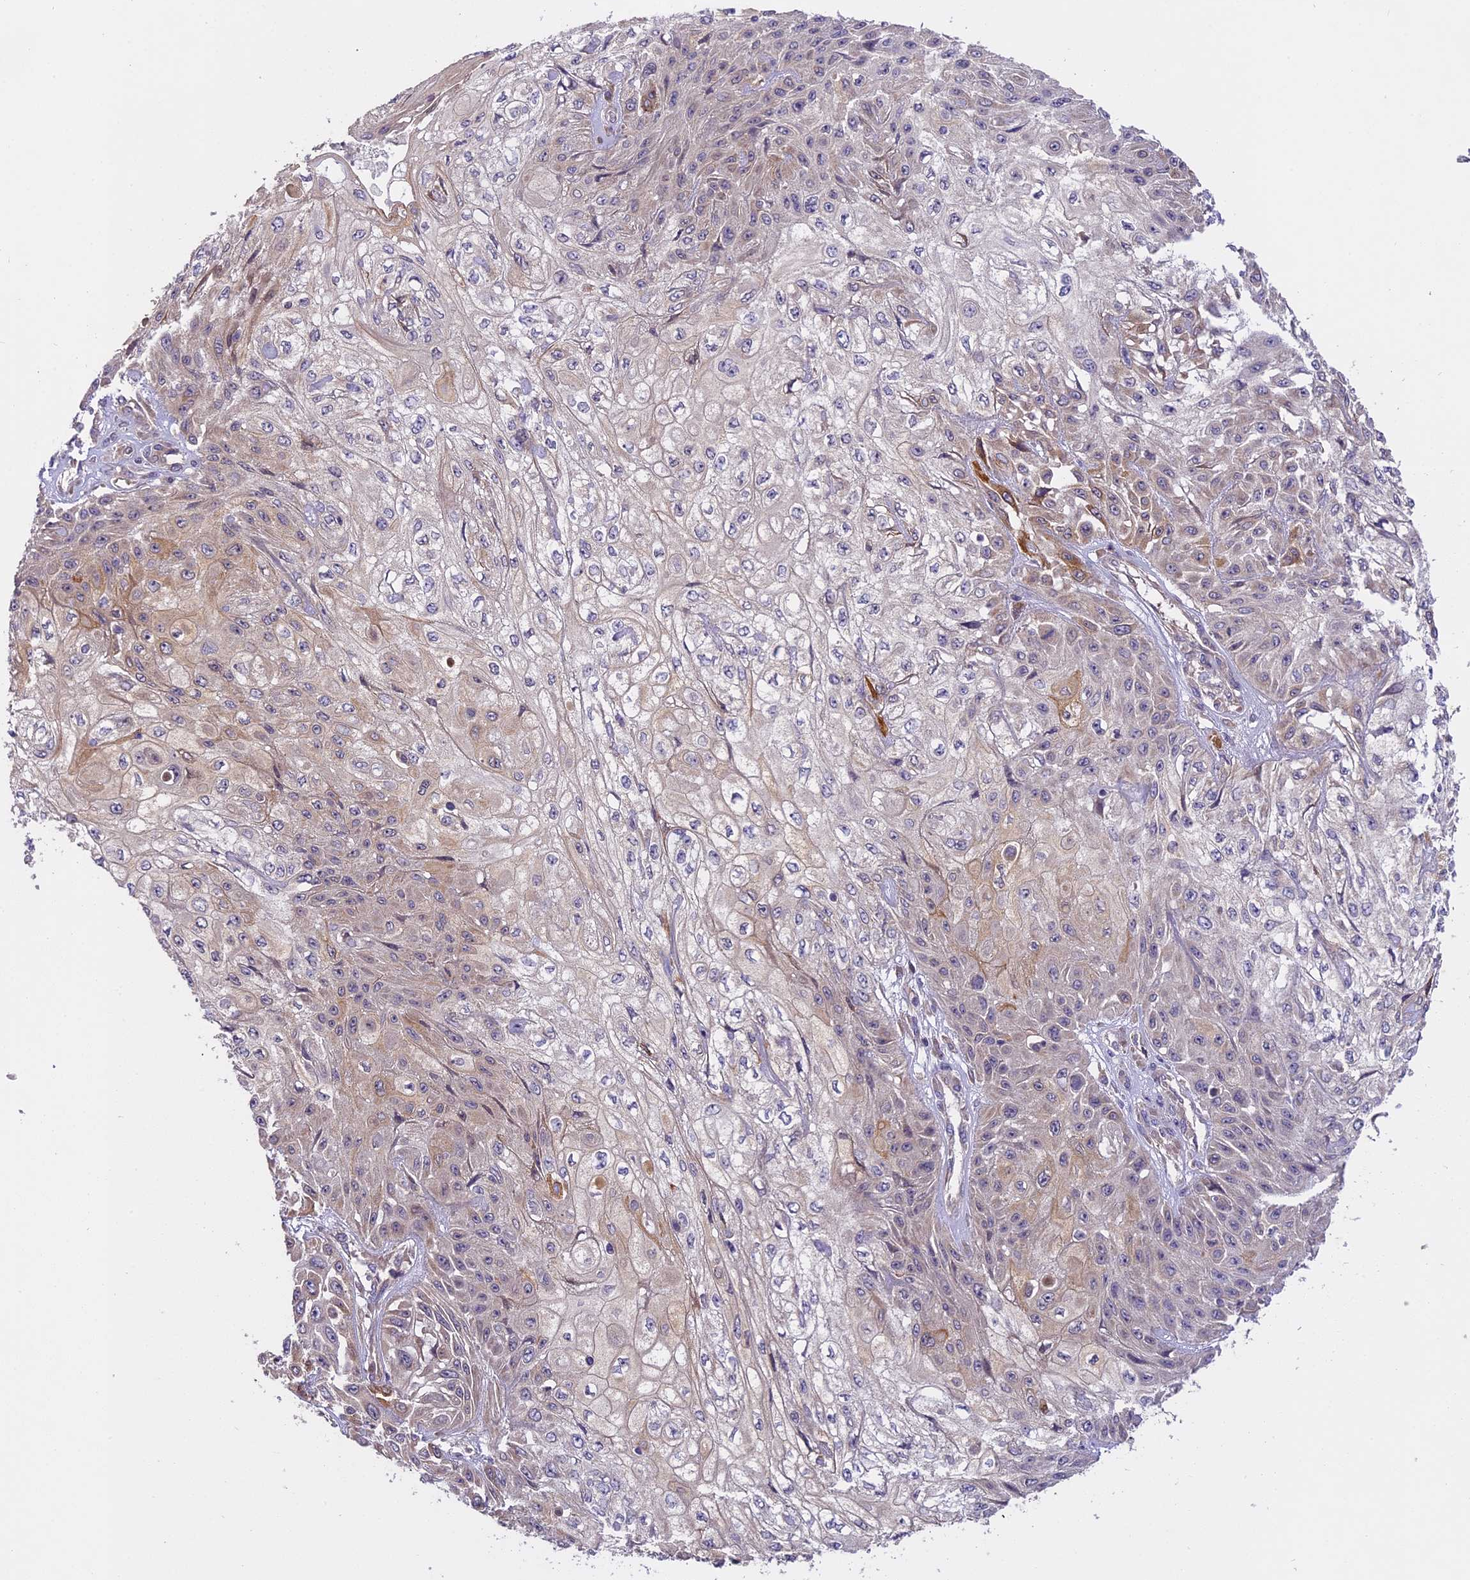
{"staining": {"intensity": "weak", "quantity": "<25%", "location": "cytoplasmic/membranous"}, "tissue": "skin cancer", "cell_type": "Tumor cells", "image_type": "cancer", "snomed": [{"axis": "morphology", "description": "Squamous cell carcinoma, NOS"}, {"axis": "morphology", "description": "Squamous cell carcinoma, metastatic, NOS"}, {"axis": "topography", "description": "Skin"}, {"axis": "topography", "description": "Lymph node"}], "caption": "Protein analysis of skin cancer (metastatic squamous cell carcinoma) shows no significant positivity in tumor cells.", "gene": "MEMO1", "patient": {"sex": "male", "age": 75}}